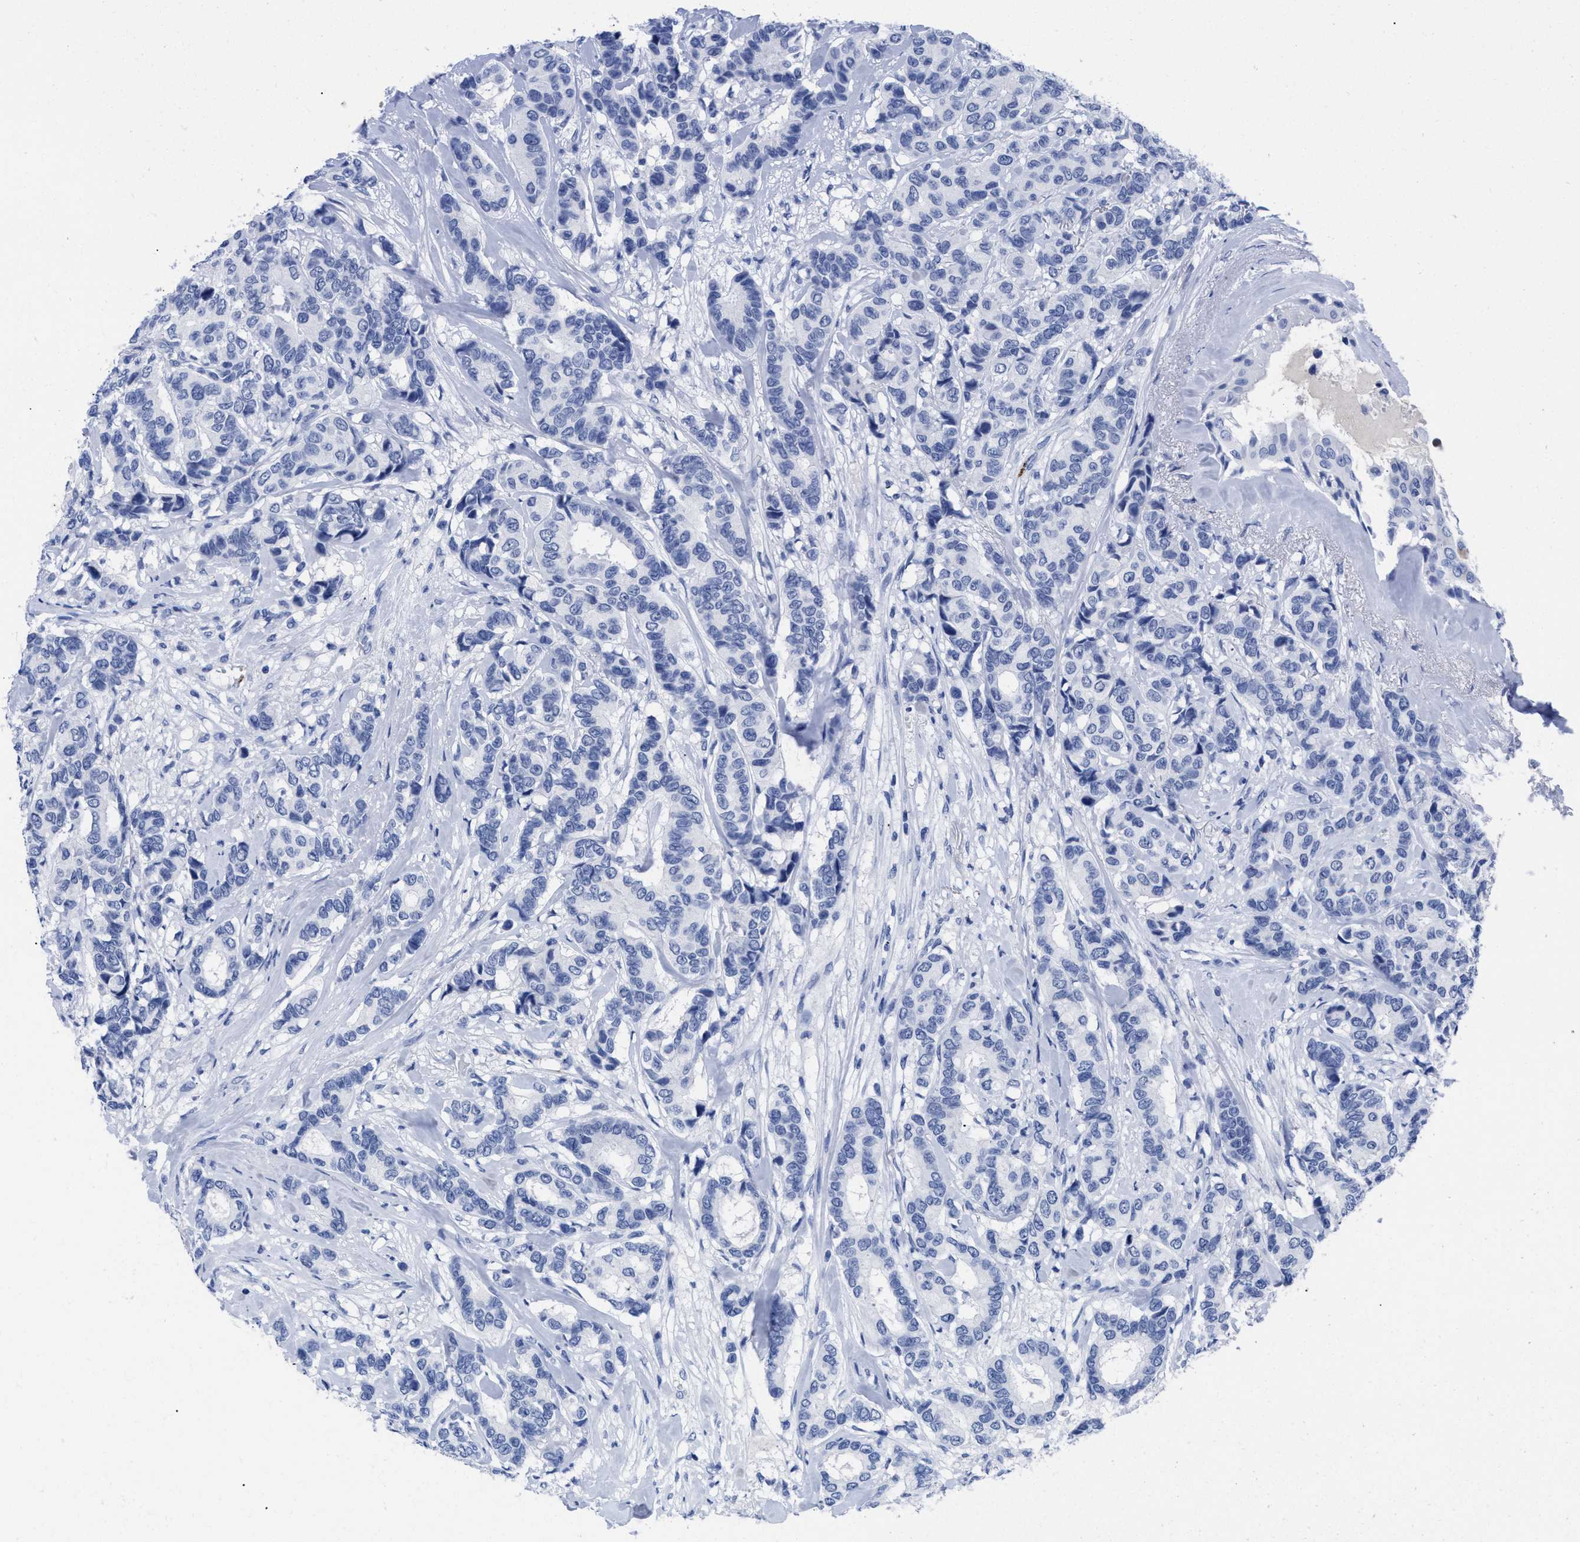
{"staining": {"intensity": "negative", "quantity": "none", "location": "none"}, "tissue": "breast cancer", "cell_type": "Tumor cells", "image_type": "cancer", "snomed": [{"axis": "morphology", "description": "Duct carcinoma"}, {"axis": "topography", "description": "Breast"}], "caption": "Immunohistochemistry (IHC) of human breast cancer (infiltrating ductal carcinoma) exhibits no positivity in tumor cells.", "gene": "TREML1", "patient": {"sex": "female", "age": 87}}